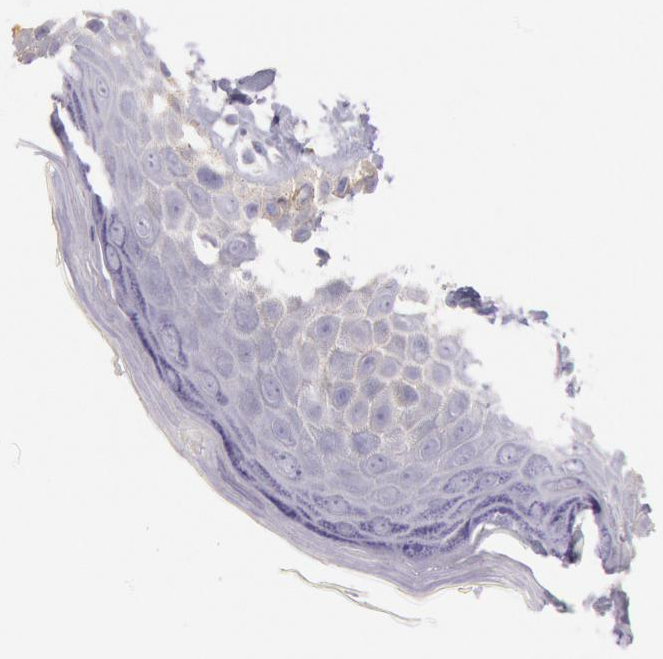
{"staining": {"intensity": "weak", "quantity": "<25%", "location": "cytoplasmic/membranous"}, "tissue": "skin", "cell_type": "Epidermal cells", "image_type": "normal", "snomed": [{"axis": "morphology", "description": "Normal tissue, NOS"}, {"axis": "topography", "description": "Anal"}], "caption": "IHC histopathology image of benign skin: human skin stained with DAB displays no significant protein positivity in epidermal cells.", "gene": "EGFR", "patient": {"sex": "female", "age": 78}}